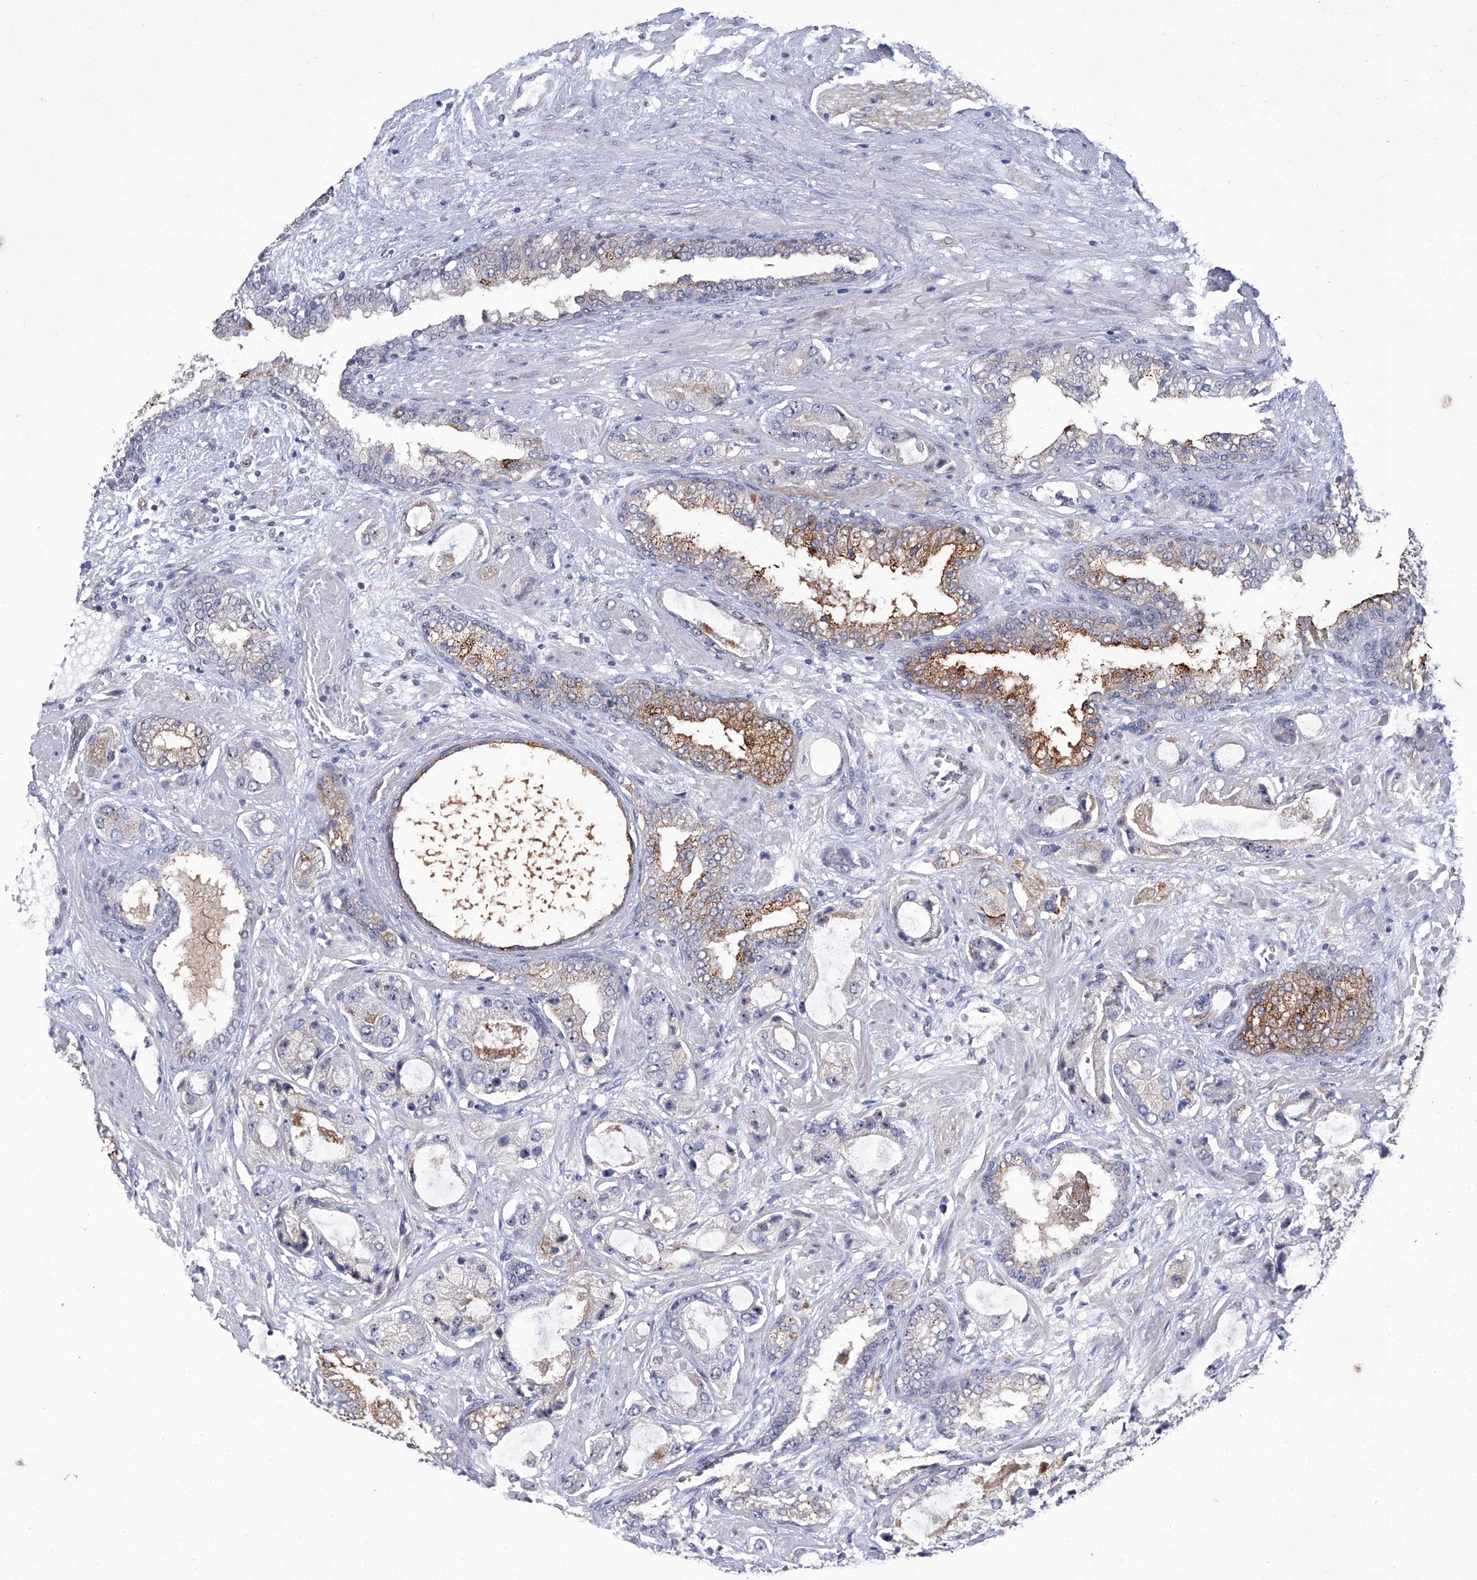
{"staining": {"intensity": "moderate", "quantity": "<25%", "location": "cytoplasmic/membranous"}, "tissue": "prostate cancer", "cell_type": "Tumor cells", "image_type": "cancer", "snomed": [{"axis": "morphology", "description": "Normal tissue, NOS"}, {"axis": "morphology", "description": "Adenocarcinoma, High grade"}, {"axis": "topography", "description": "Prostate"}, {"axis": "topography", "description": "Peripheral nerve tissue"}], "caption": "Approximately <25% of tumor cells in prostate cancer demonstrate moderate cytoplasmic/membranous protein staining as visualized by brown immunohistochemical staining.", "gene": "CMTR1", "patient": {"sex": "male", "age": 59}}